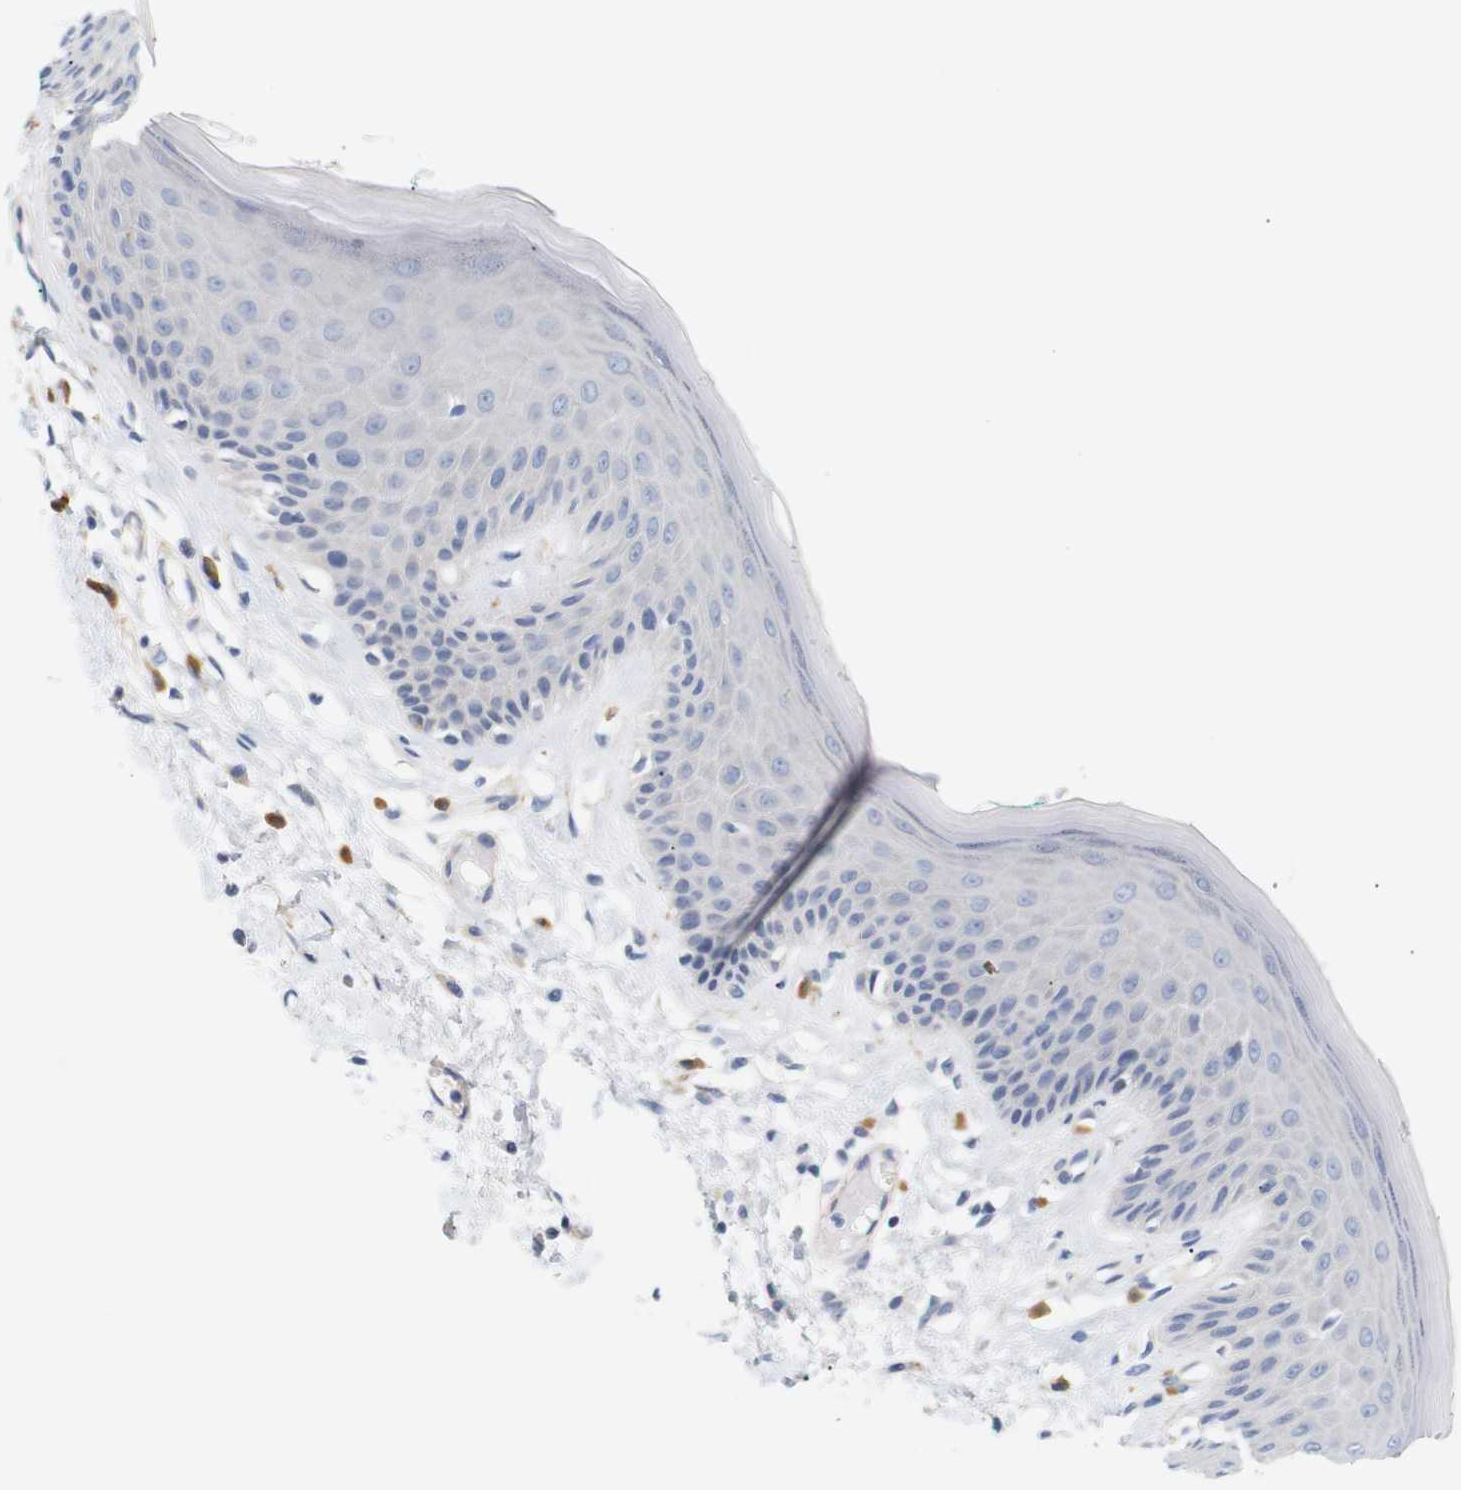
{"staining": {"intensity": "negative", "quantity": "none", "location": "none"}, "tissue": "skin", "cell_type": "Epidermal cells", "image_type": "normal", "snomed": [{"axis": "morphology", "description": "Normal tissue, NOS"}, {"axis": "topography", "description": "Vulva"}], "caption": "Human skin stained for a protein using IHC displays no staining in epidermal cells.", "gene": "STMN3", "patient": {"sex": "female", "age": 73}}